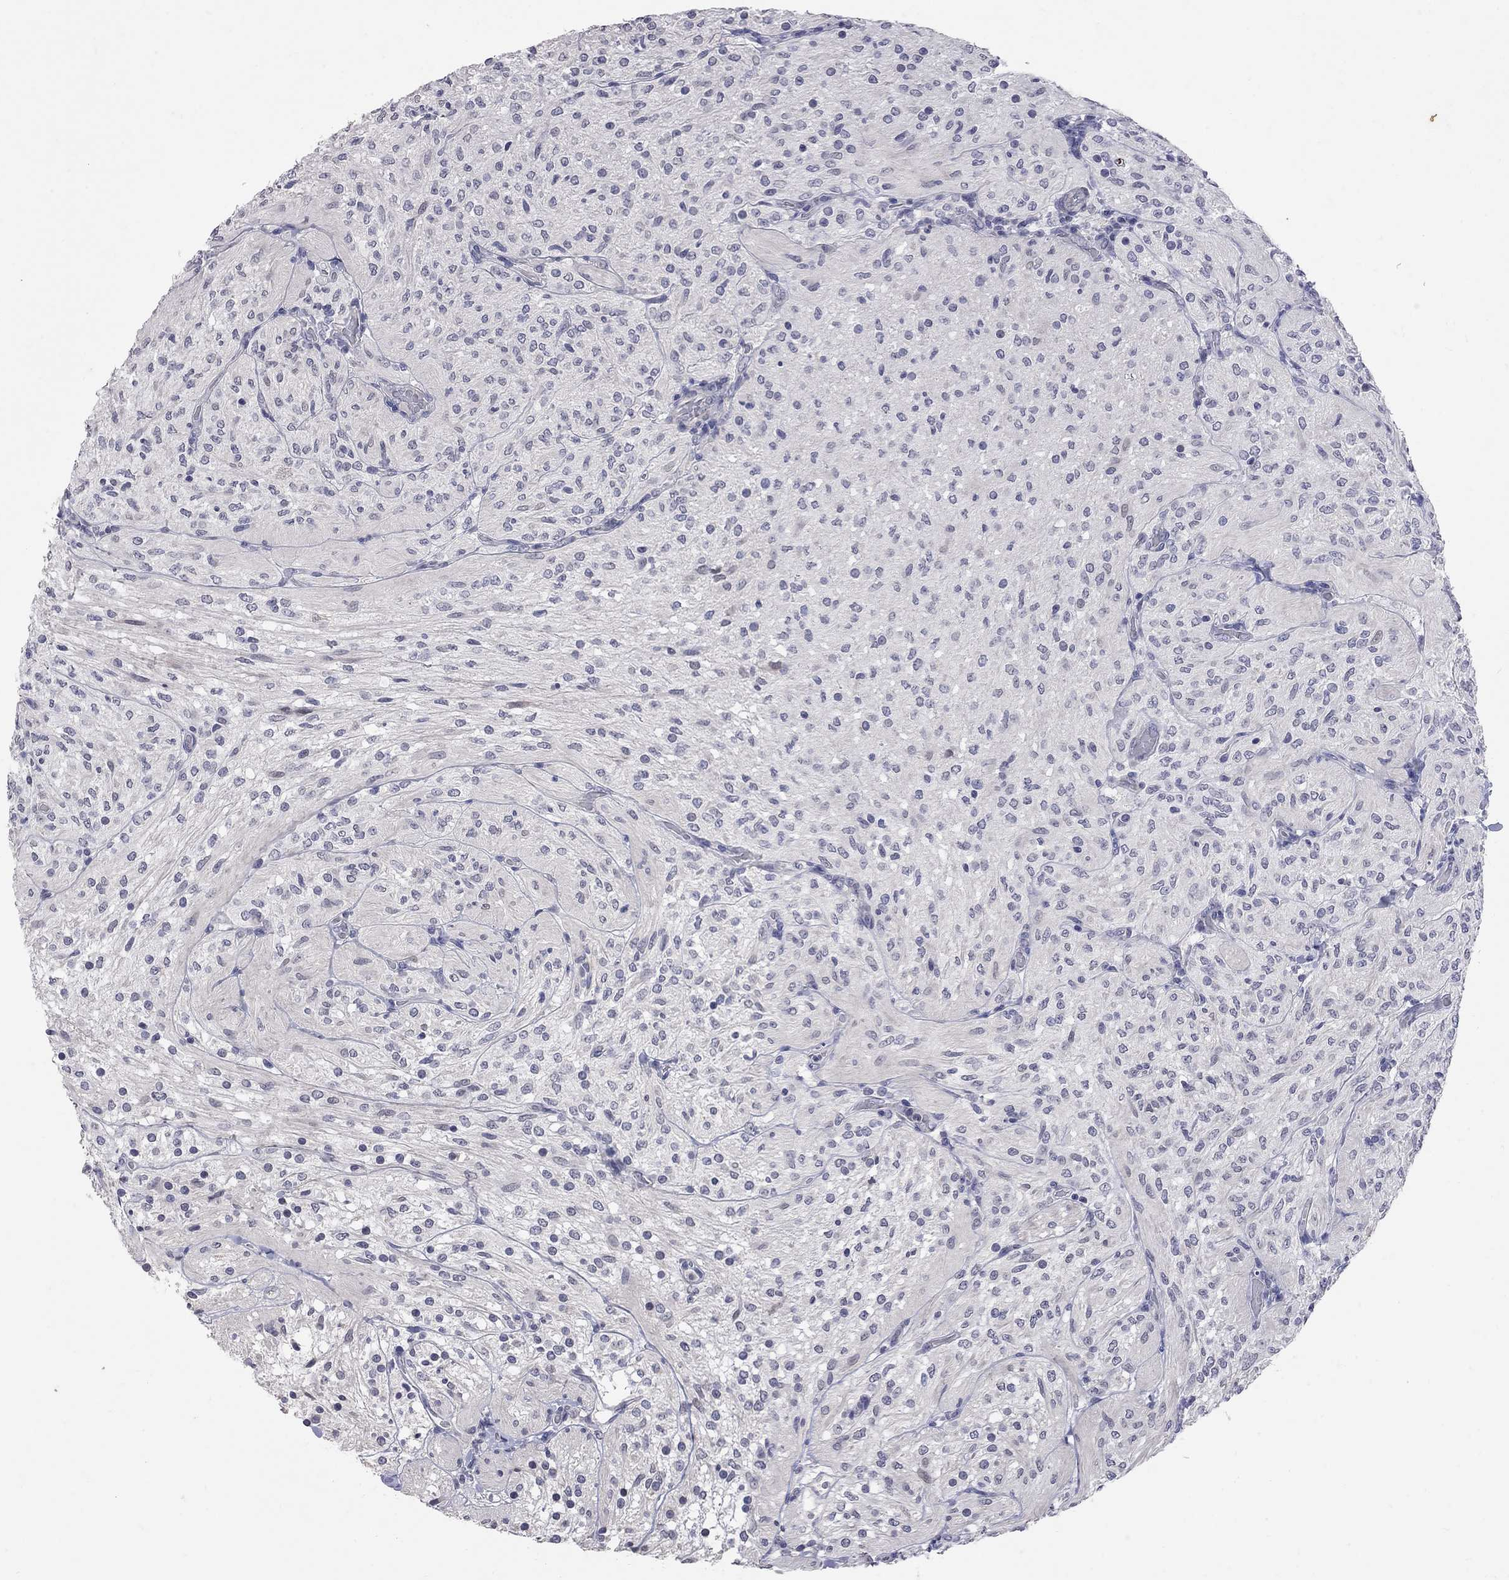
{"staining": {"intensity": "negative", "quantity": "none", "location": "none"}, "tissue": "glioma", "cell_type": "Tumor cells", "image_type": "cancer", "snomed": [{"axis": "morphology", "description": "Glioma, malignant, Low grade"}, {"axis": "topography", "description": "Brain"}], "caption": "Immunohistochemistry micrograph of neoplastic tissue: human malignant glioma (low-grade) stained with DAB exhibits no significant protein staining in tumor cells. (Brightfield microscopy of DAB (3,3'-diaminobenzidine) immunohistochemistry at high magnification).", "gene": "NOS2", "patient": {"sex": "male", "age": 3}}